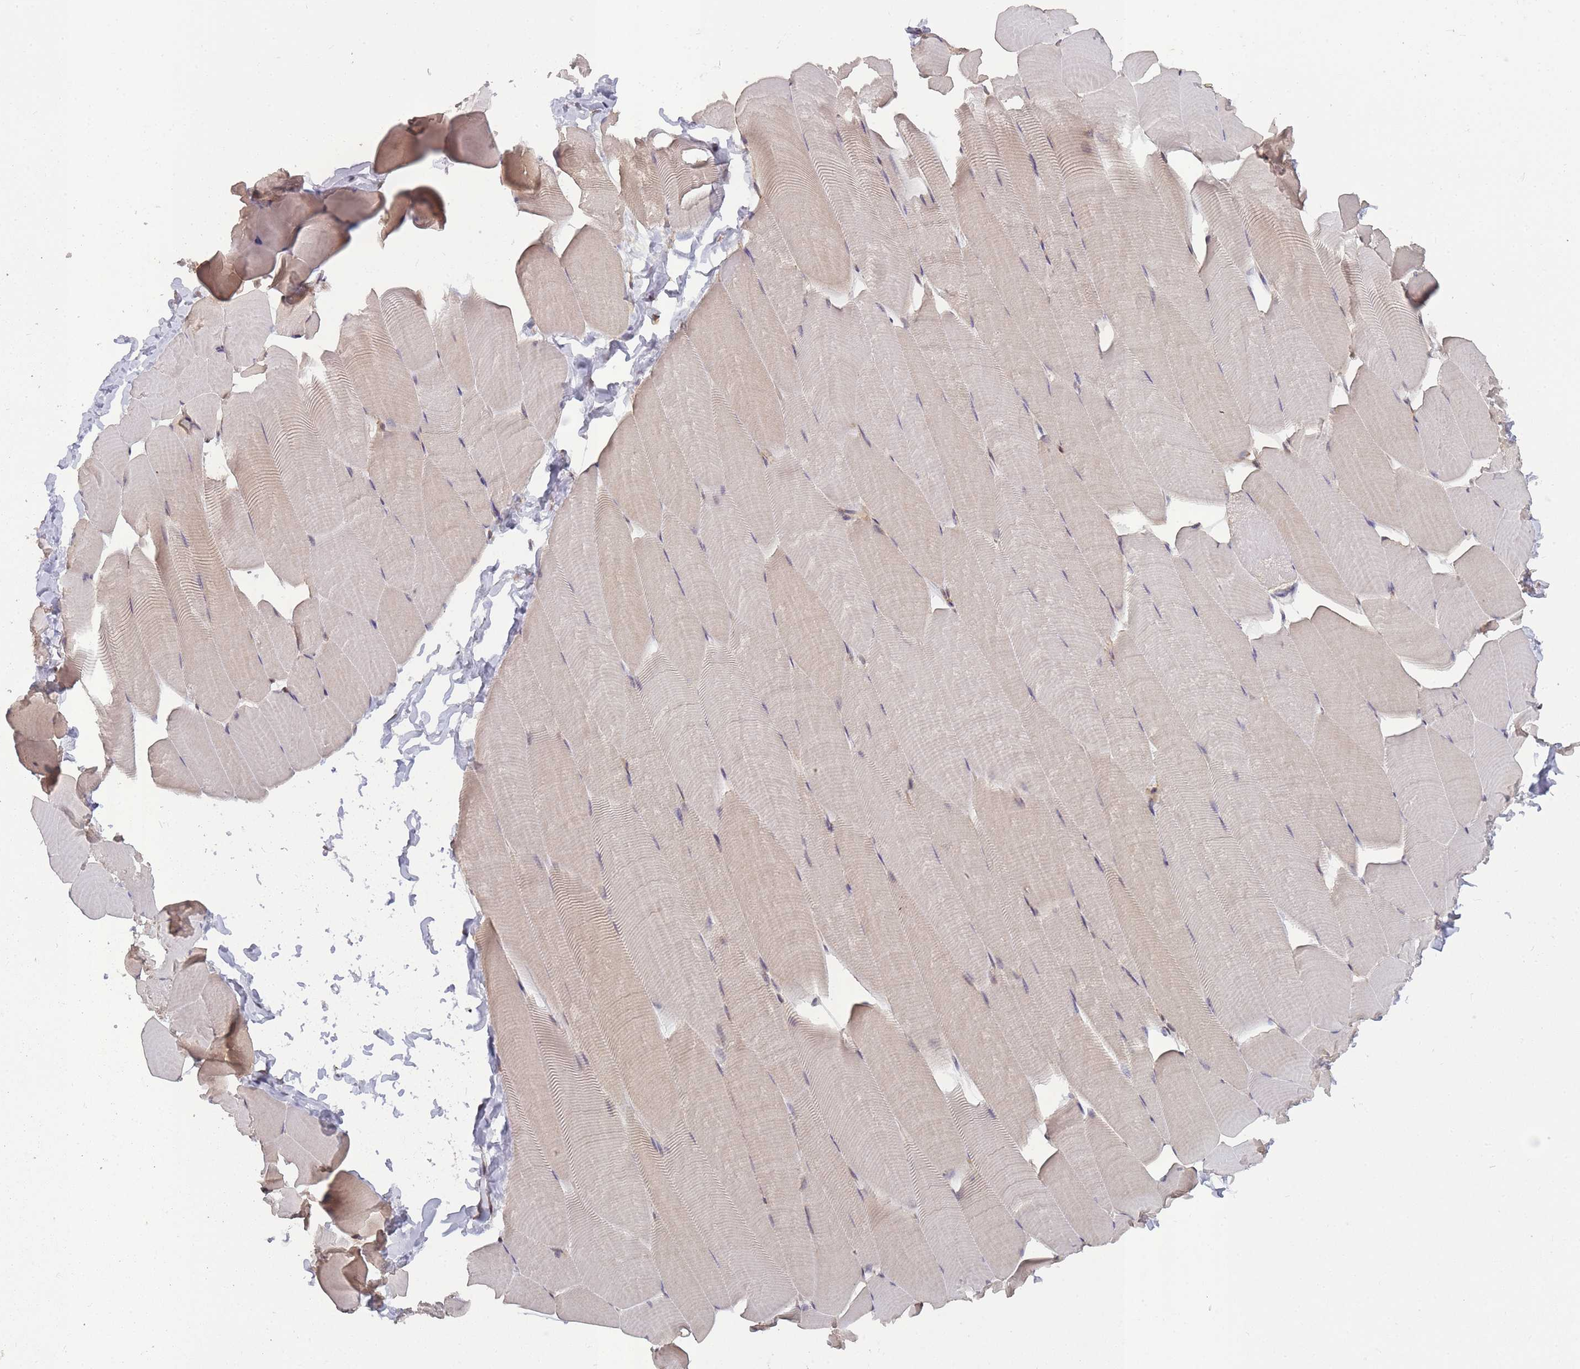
{"staining": {"intensity": "weak", "quantity": "<25%", "location": "nuclear"}, "tissue": "skeletal muscle", "cell_type": "Myocytes", "image_type": "normal", "snomed": [{"axis": "morphology", "description": "Normal tissue, NOS"}, {"axis": "topography", "description": "Skeletal muscle"}], "caption": "The photomicrograph exhibits no staining of myocytes in benign skeletal muscle.", "gene": "PPP6R3", "patient": {"sex": "male", "age": 25}}